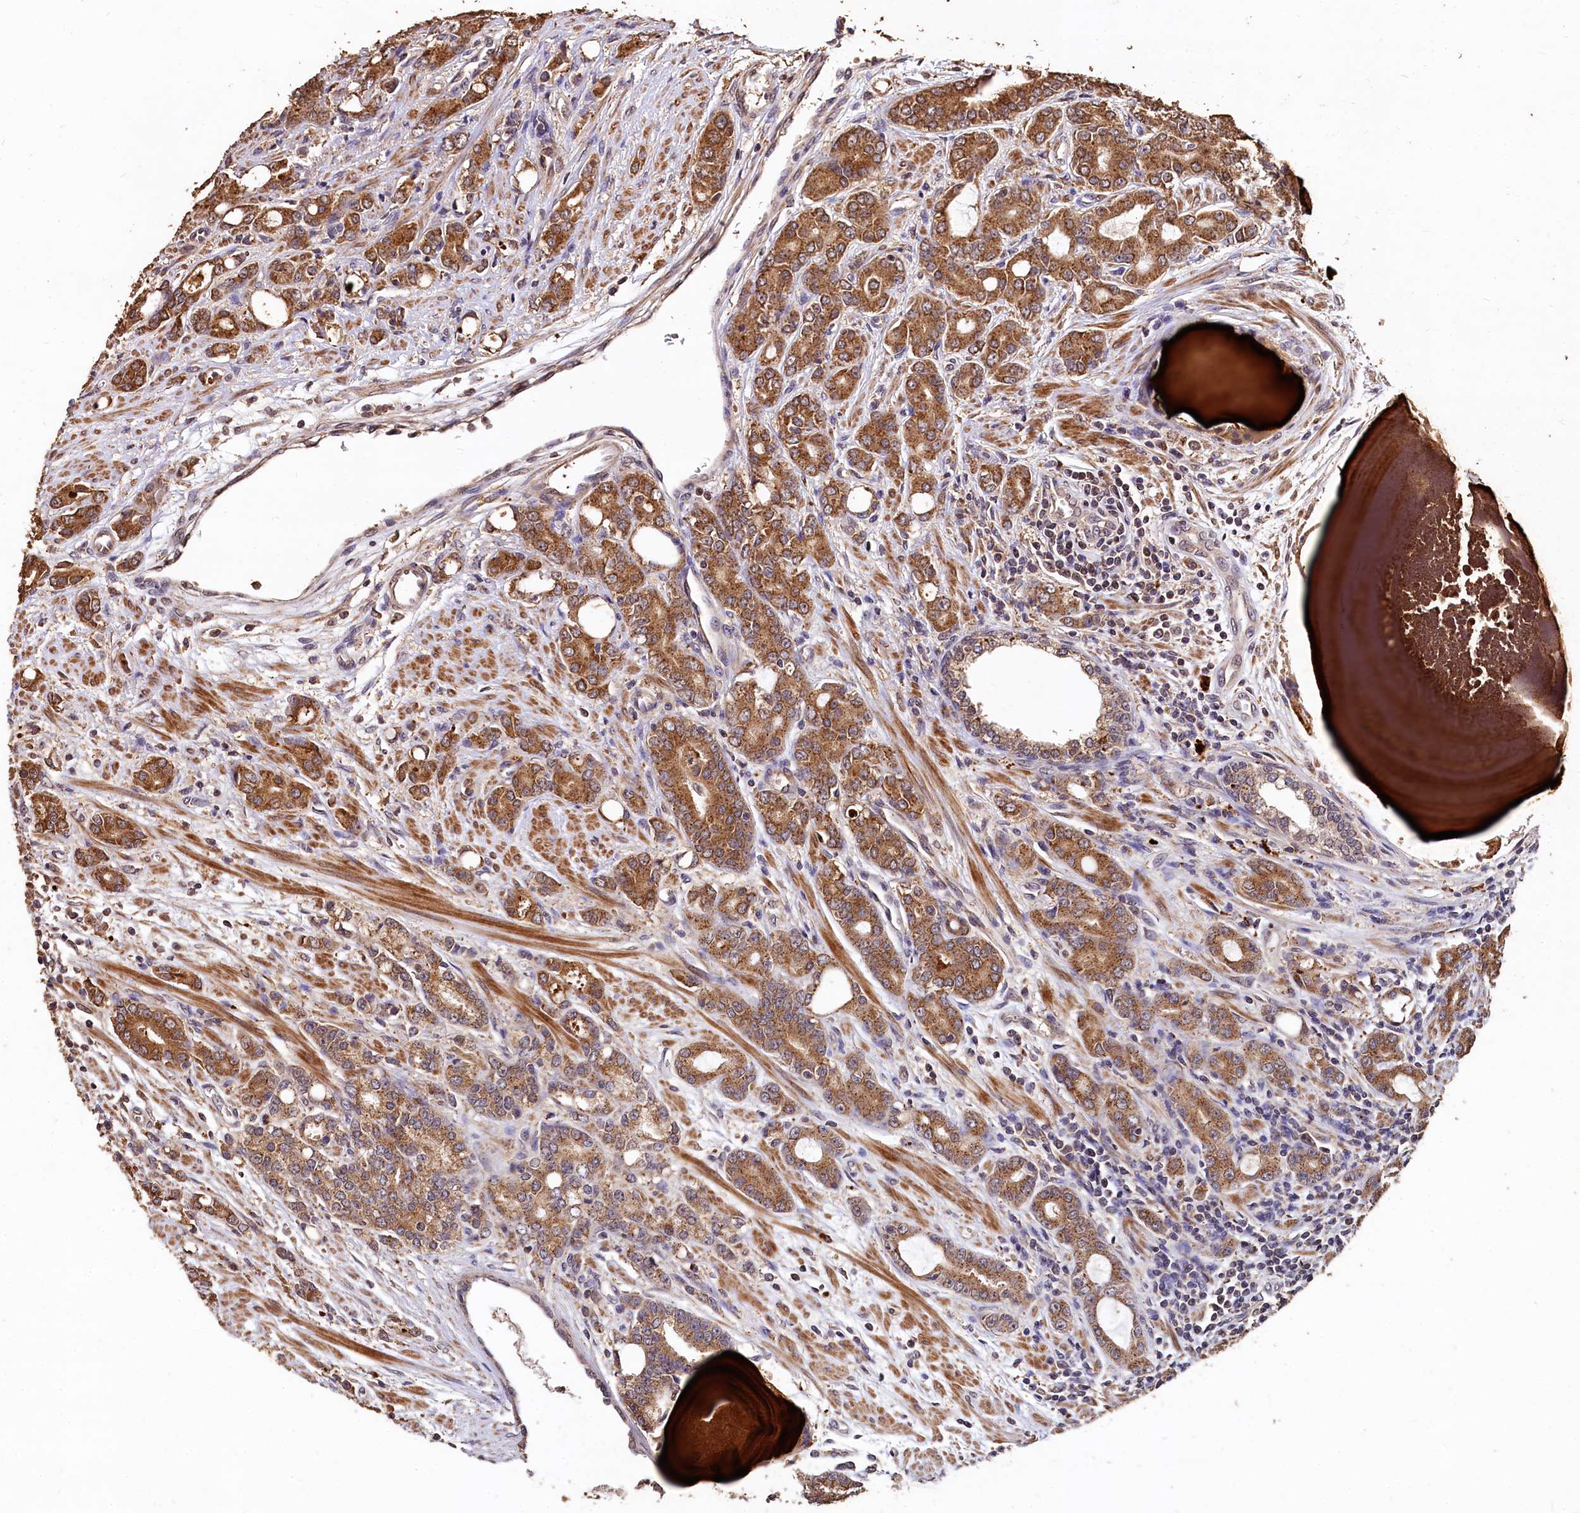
{"staining": {"intensity": "moderate", "quantity": ">75%", "location": "cytoplasmic/membranous"}, "tissue": "prostate cancer", "cell_type": "Tumor cells", "image_type": "cancer", "snomed": [{"axis": "morphology", "description": "Adenocarcinoma, High grade"}, {"axis": "topography", "description": "Prostate"}], "caption": "Immunohistochemistry of human adenocarcinoma (high-grade) (prostate) demonstrates medium levels of moderate cytoplasmic/membranous staining in about >75% of tumor cells. Using DAB (brown) and hematoxylin (blue) stains, captured at high magnification using brightfield microscopy.", "gene": "LSM4", "patient": {"sex": "male", "age": 62}}